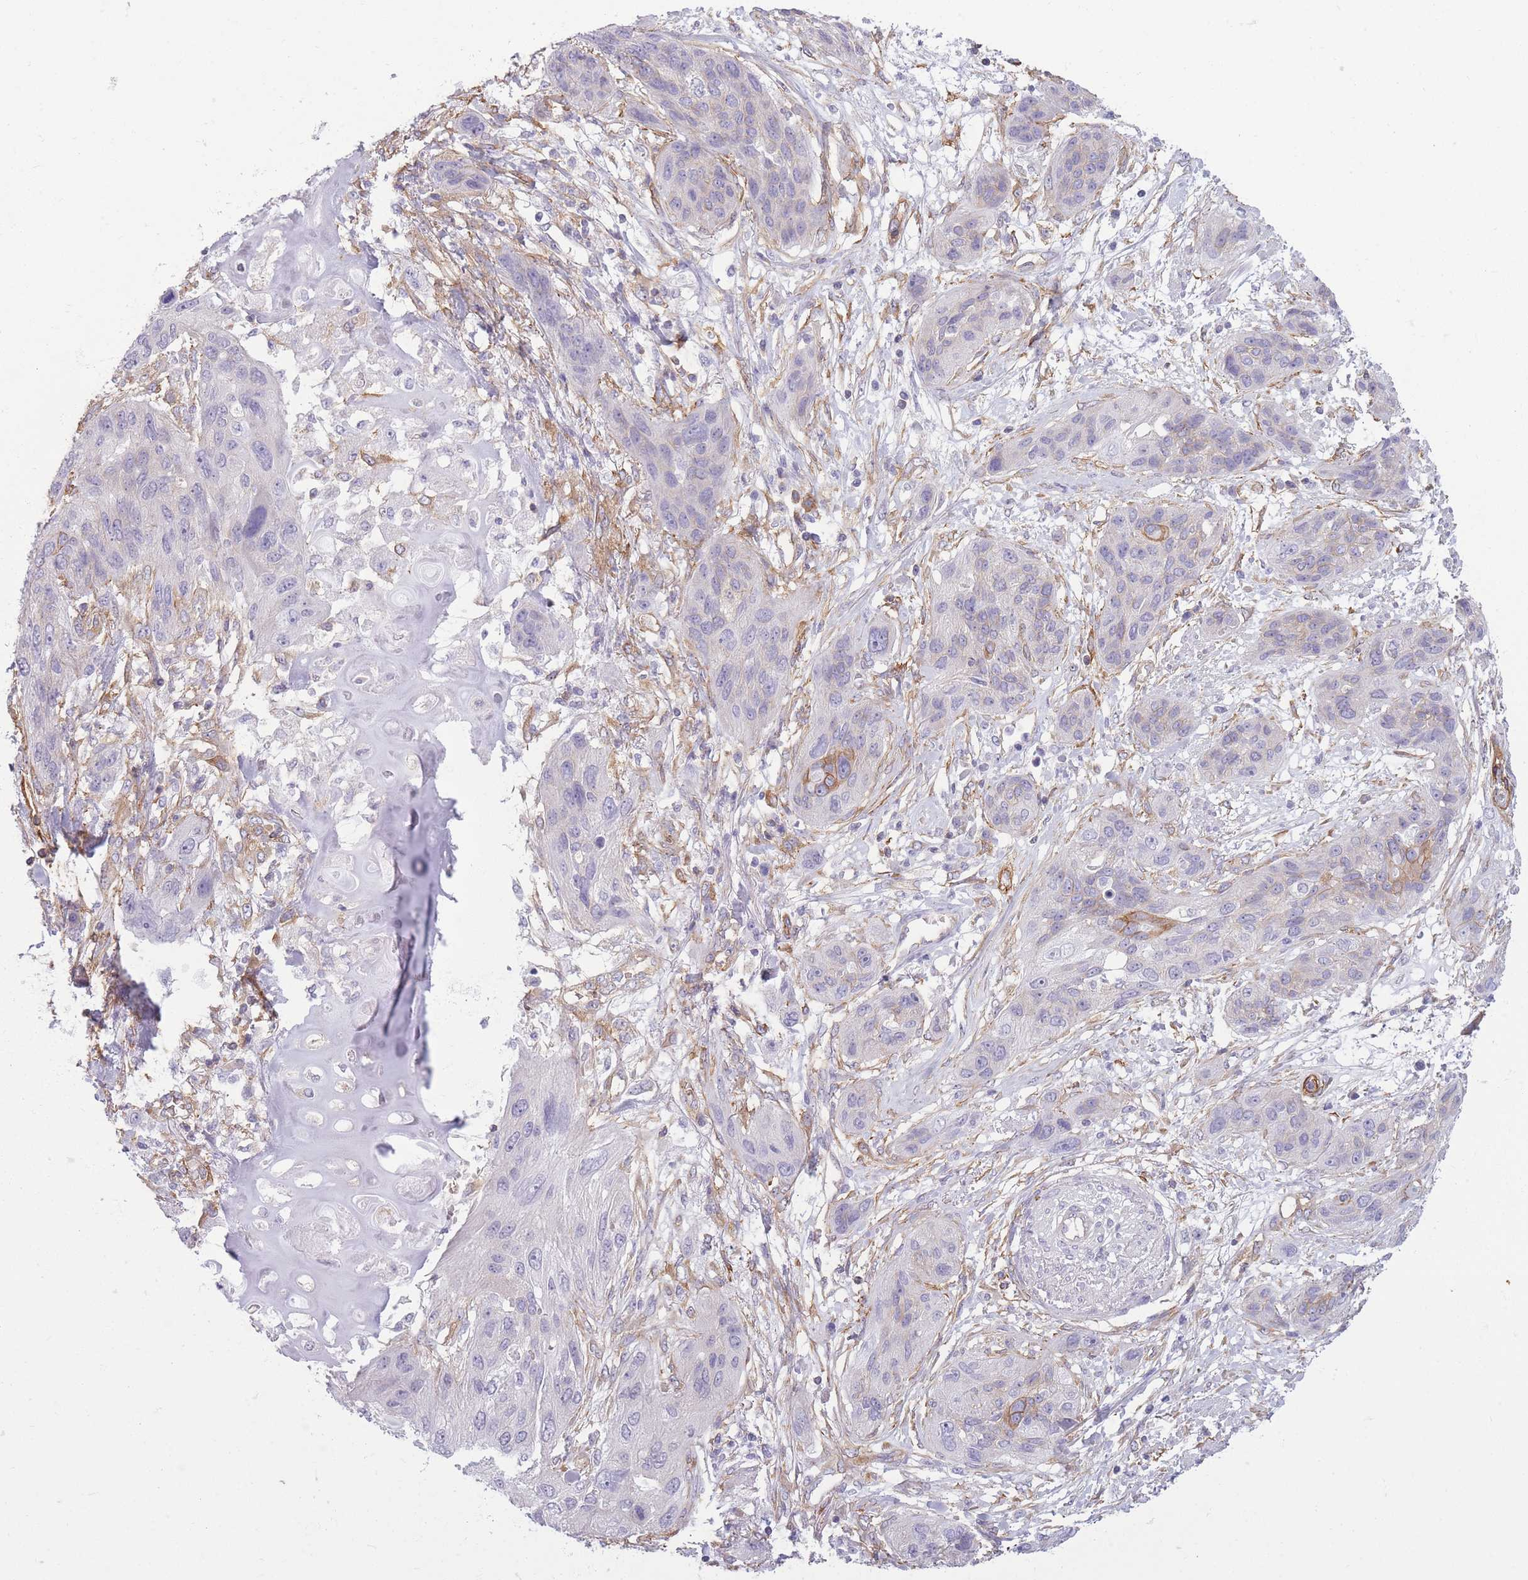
{"staining": {"intensity": "moderate", "quantity": "<25%", "location": "cytoplasmic/membranous"}, "tissue": "lung cancer", "cell_type": "Tumor cells", "image_type": "cancer", "snomed": [{"axis": "morphology", "description": "Squamous cell carcinoma, NOS"}, {"axis": "topography", "description": "Lung"}], "caption": "Protein staining of lung cancer tissue demonstrates moderate cytoplasmic/membranous staining in approximately <25% of tumor cells. (Brightfield microscopy of DAB IHC at high magnification).", "gene": "ADD1", "patient": {"sex": "female", "age": 70}}